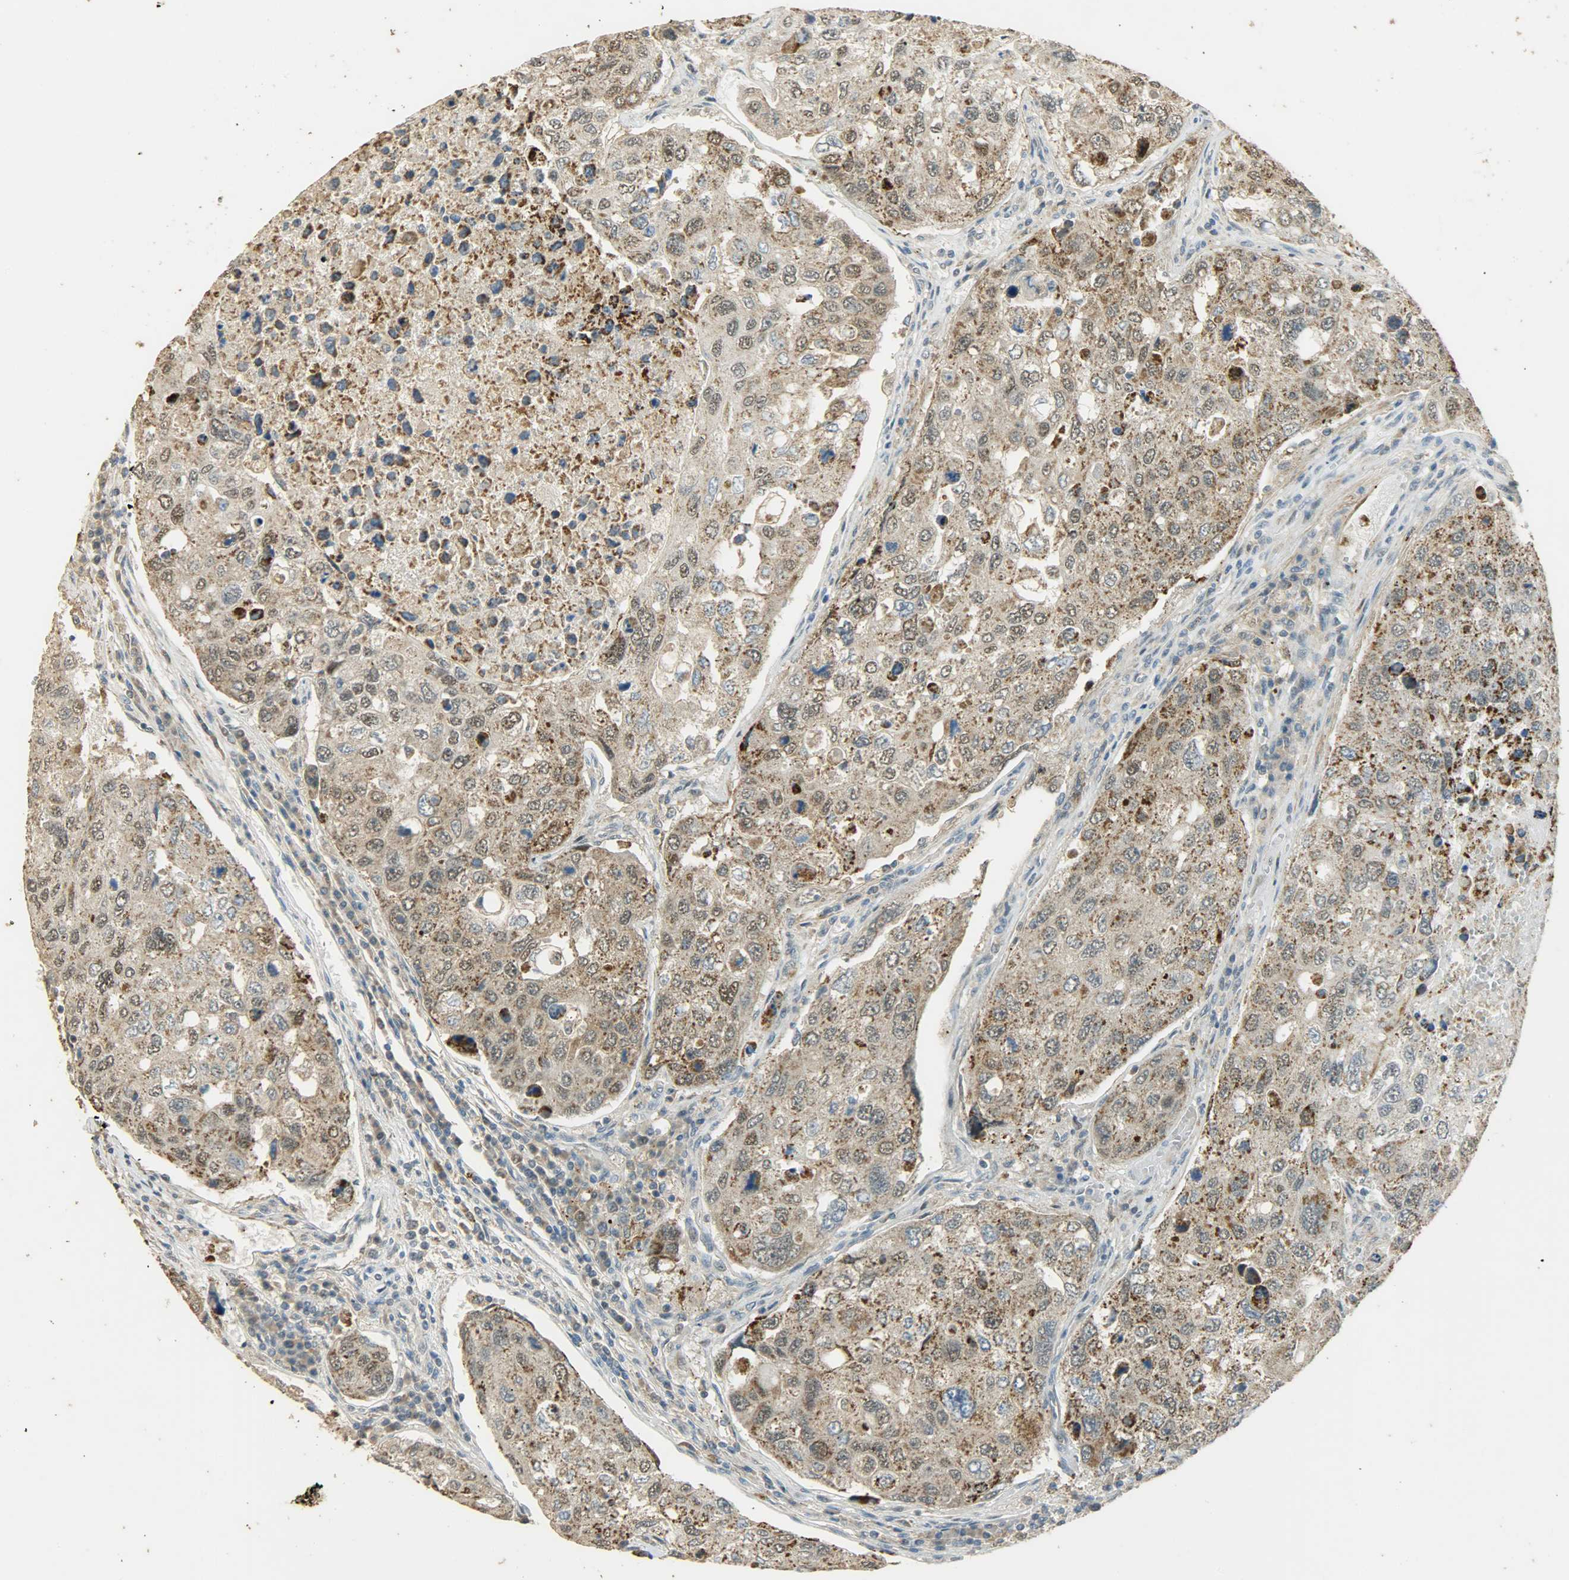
{"staining": {"intensity": "moderate", "quantity": ">75%", "location": "cytoplasmic/membranous"}, "tissue": "urothelial cancer", "cell_type": "Tumor cells", "image_type": "cancer", "snomed": [{"axis": "morphology", "description": "Urothelial carcinoma, High grade"}, {"axis": "topography", "description": "Lymph node"}, {"axis": "topography", "description": "Urinary bladder"}], "caption": "A brown stain highlights moderate cytoplasmic/membranous positivity of a protein in human urothelial carcinoma (high-grade) tumor cells. Ihc stains the protein in brown and the nuclei are stained blue.", "gene": "HDHD5", "patient": {"sex": "male", "age": 51}}